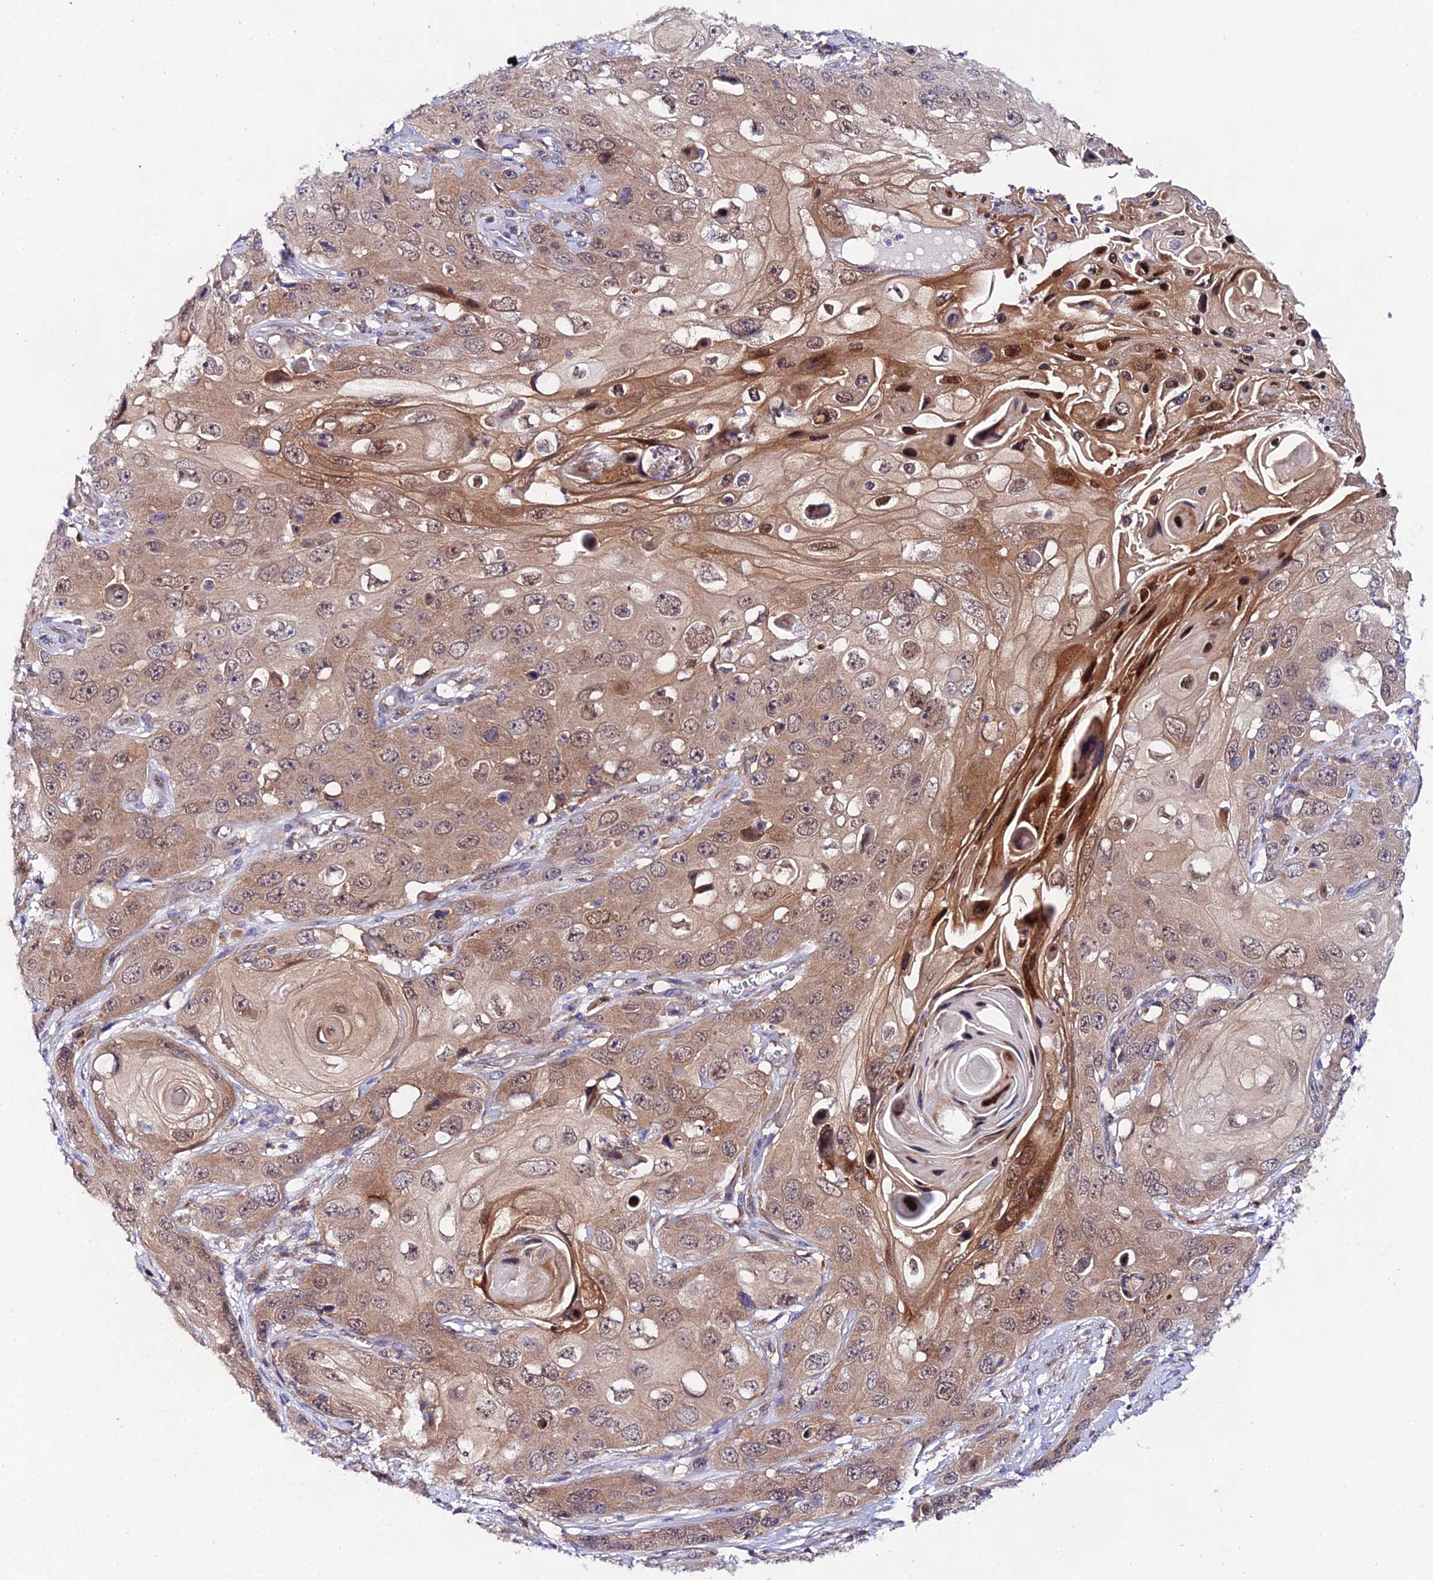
{"staining": {"intensity": "weak", "quantity": ">75%", "location": "cytoplasmic/membranous,nuclear"}, "tissue": "skin cancer", "cell_type": "Tumor cells", "image_type": "cancer", "snomed": [{"axis": "morphology", "description": "Squamous cell carcinoma, NOS"}, {"axis": "topography", "description": "Skin"}], "caption": "Protein analysis of squamous cell carcinoma (skin) tissue exhibits weak cytoplasmic/membranous and nuclear staining in approximately >75% of tumor cells.", "gene": "PPP2R2C", "patient": {"sex": "male", "age": 55}}